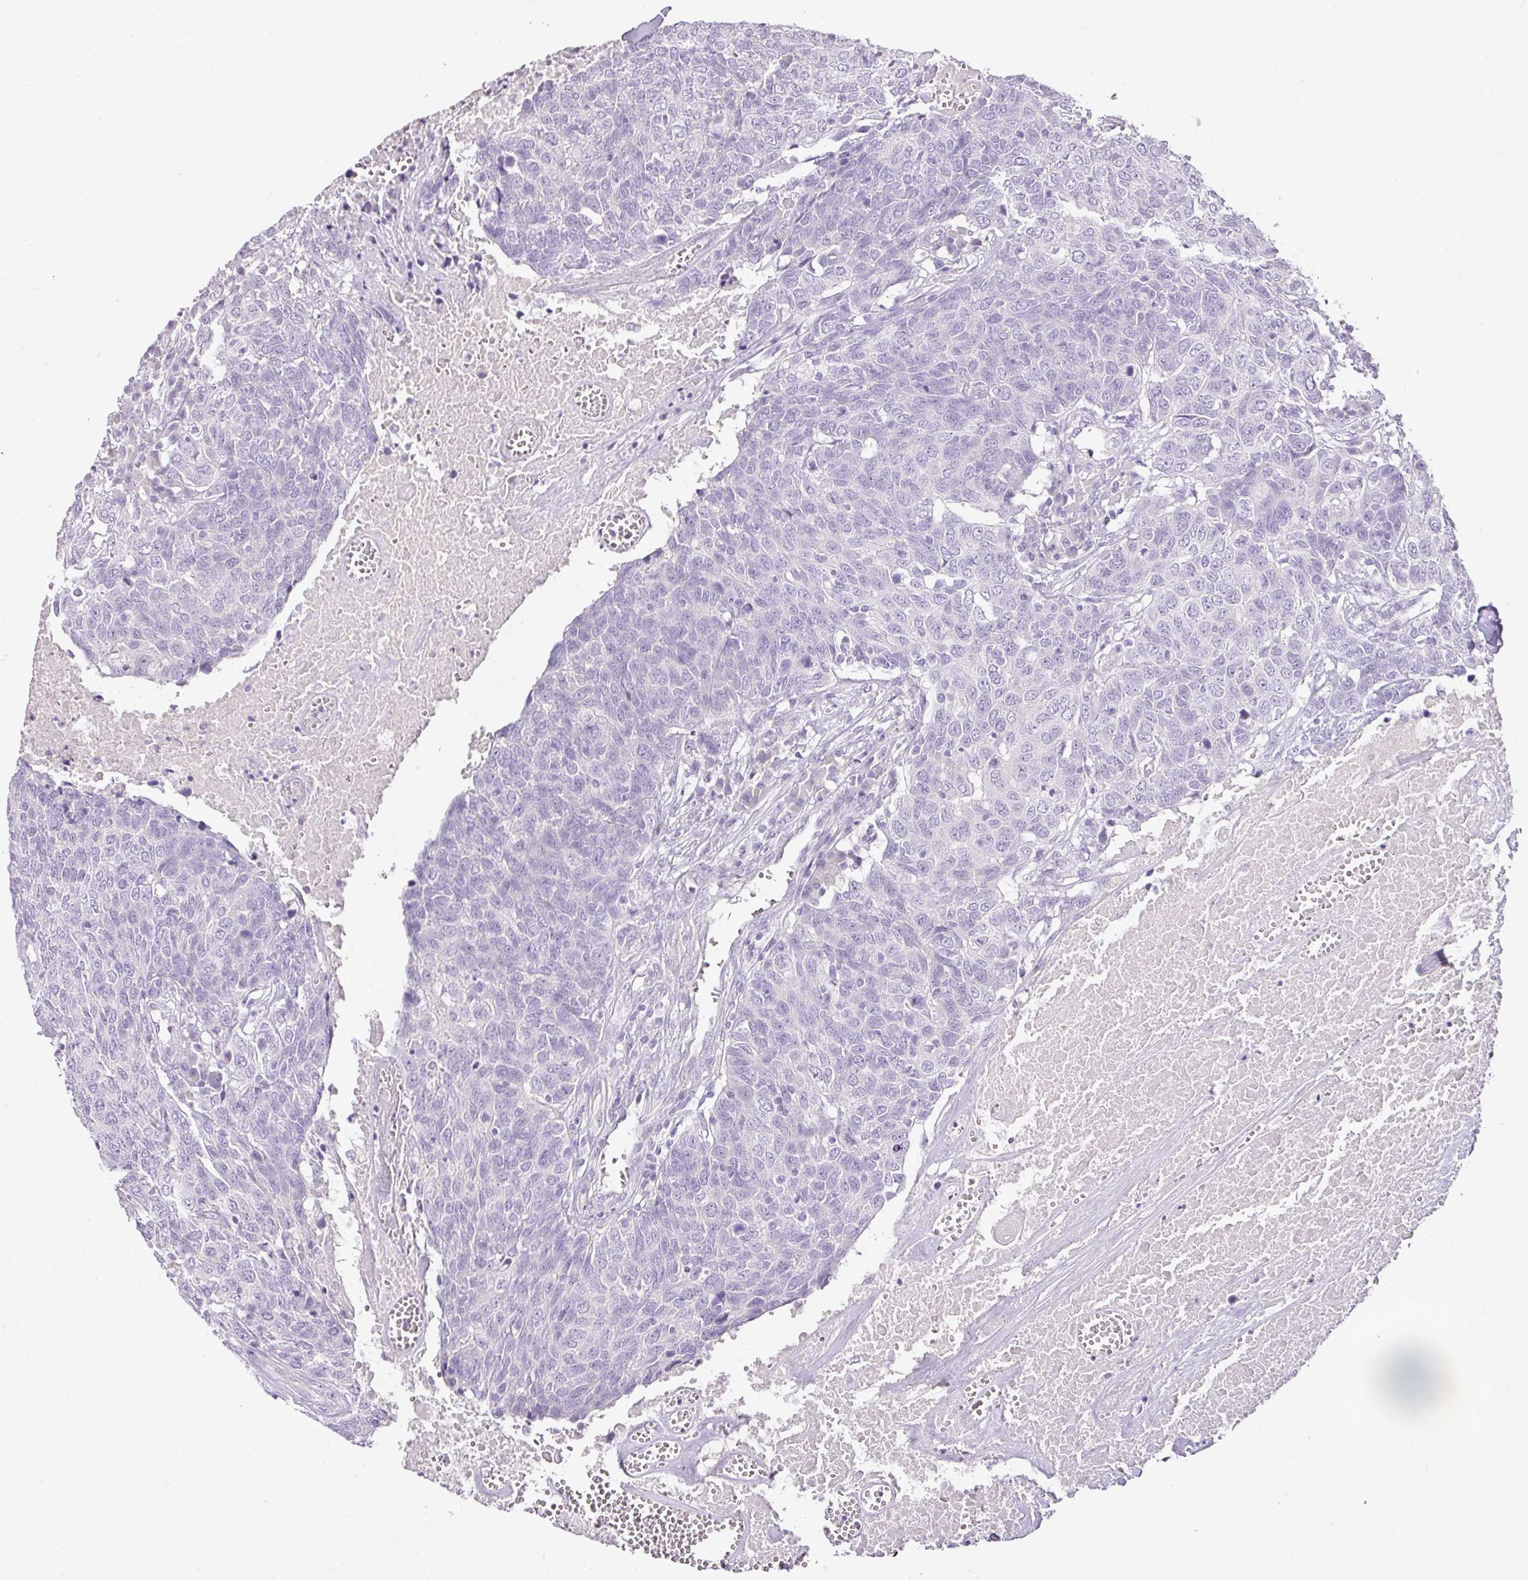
{"staining": {"intensity": "negative", "quantity": "none", "location": "none"}, "tissue": "head and neck cancer", "cell_type": "Tumor cells", "image_type": "cancer", "snomed": [{"axis": "morphology", "description": "Squamous cell carcinoma, NOS"}, {"axis": "topography", "description": "Head-Neck"}], "caption": "Tumor cells are negative for protein expression in human squamous cell carcinoma (head and neck).", "gene": "RAX2", "patient": {"sex": "male", "age": 66}}